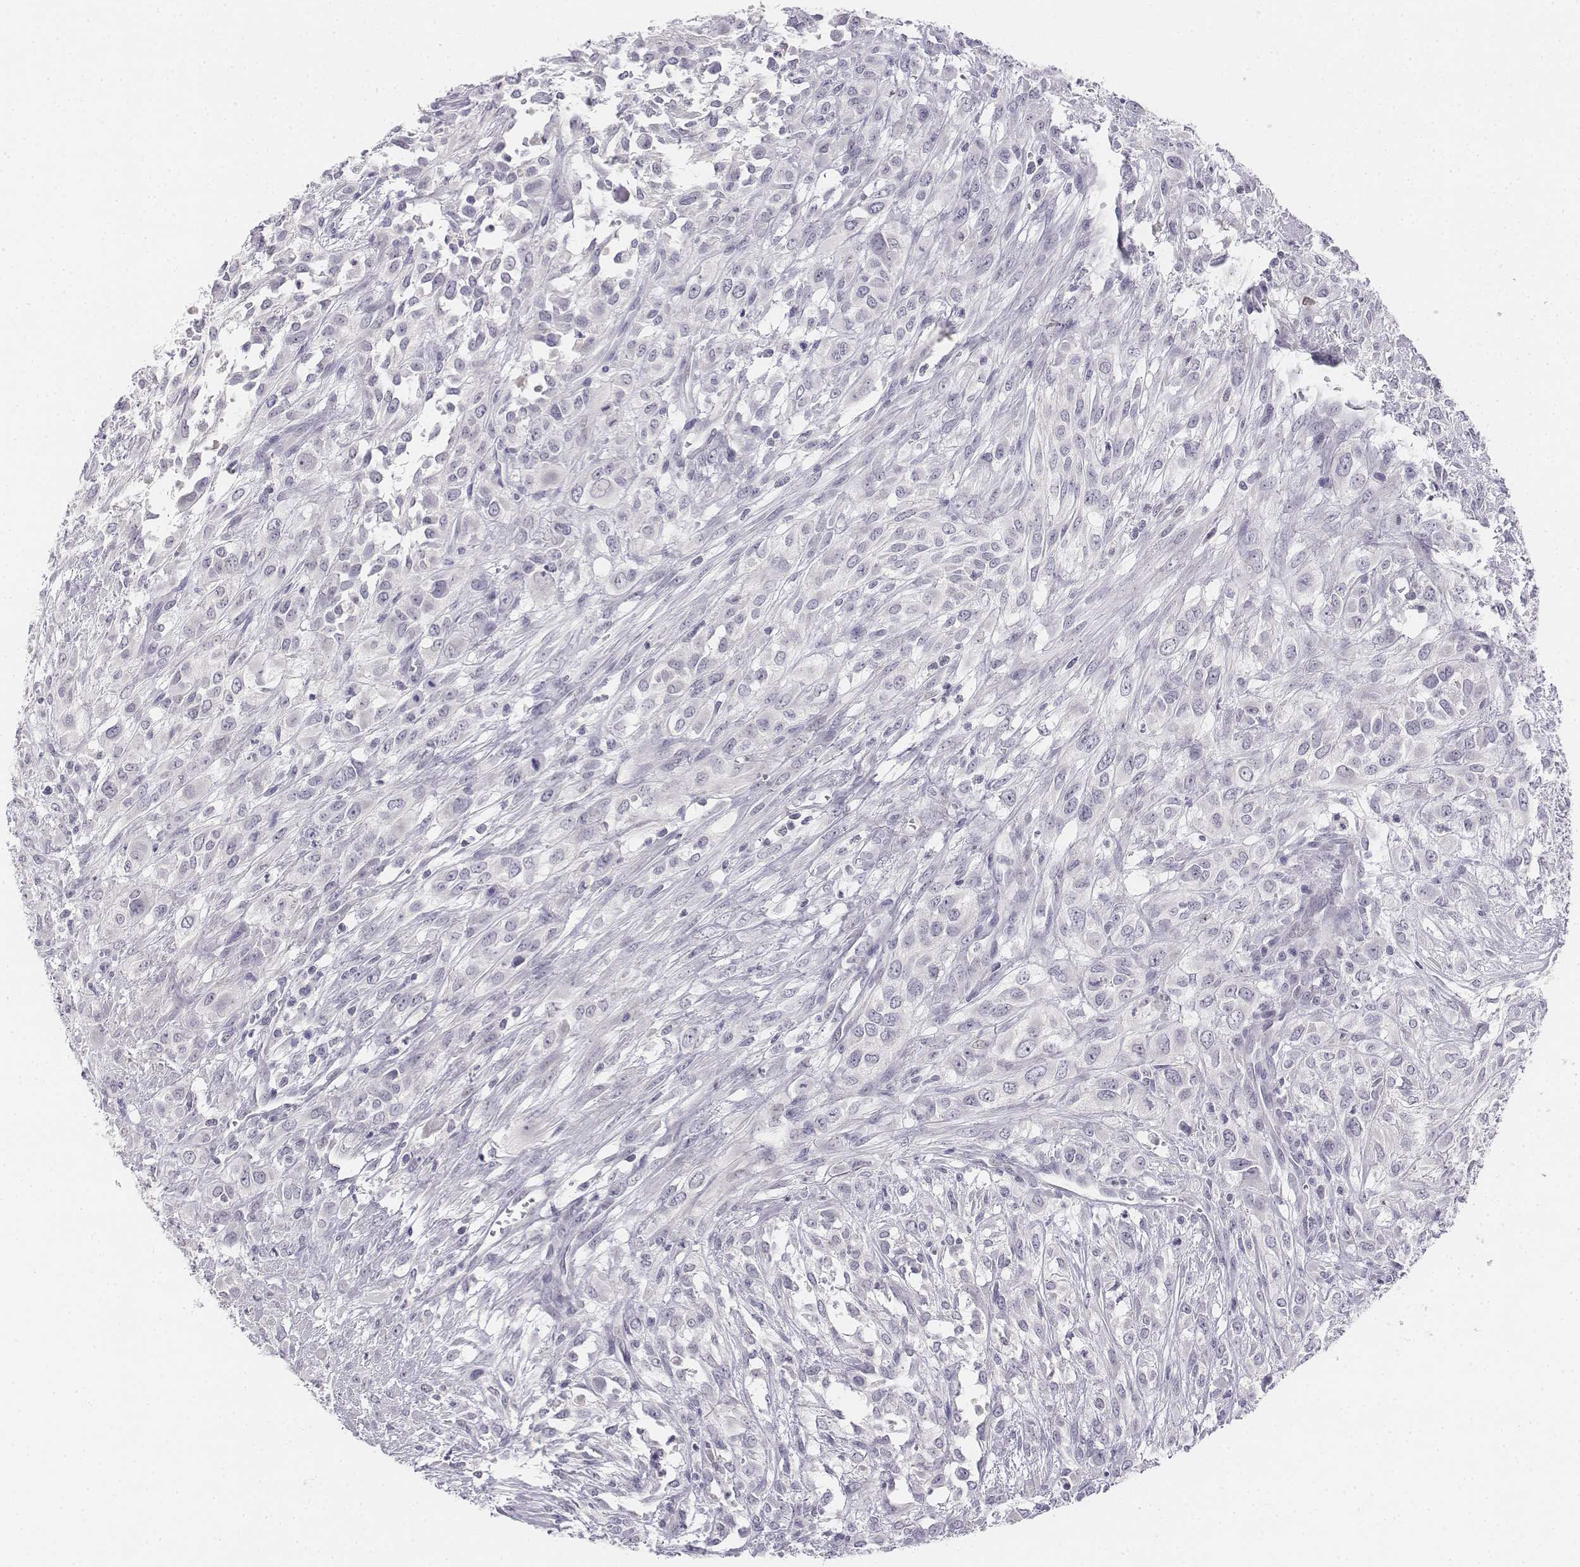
{"staining": {"intensity": "negative", "quantity": "none", "location": "none"}, "tissue": "urothelial cancer", "cell_type": "Tumor cells", "image_type": "cancer", "snomed": [{"axis": "morphology", "description": "Urothelial carcinoma, High grade"}, {"axis": "topography", "description": "Urinary bladder"}], "caption": "High power microscopy histopathology image of an immunohistochemistry micrograph of high-grade urothelial carcinoma, revealing no significant expression in tumor cells.", "gene": "UCN2", "patient": {"sex": "male", "age": 67}}